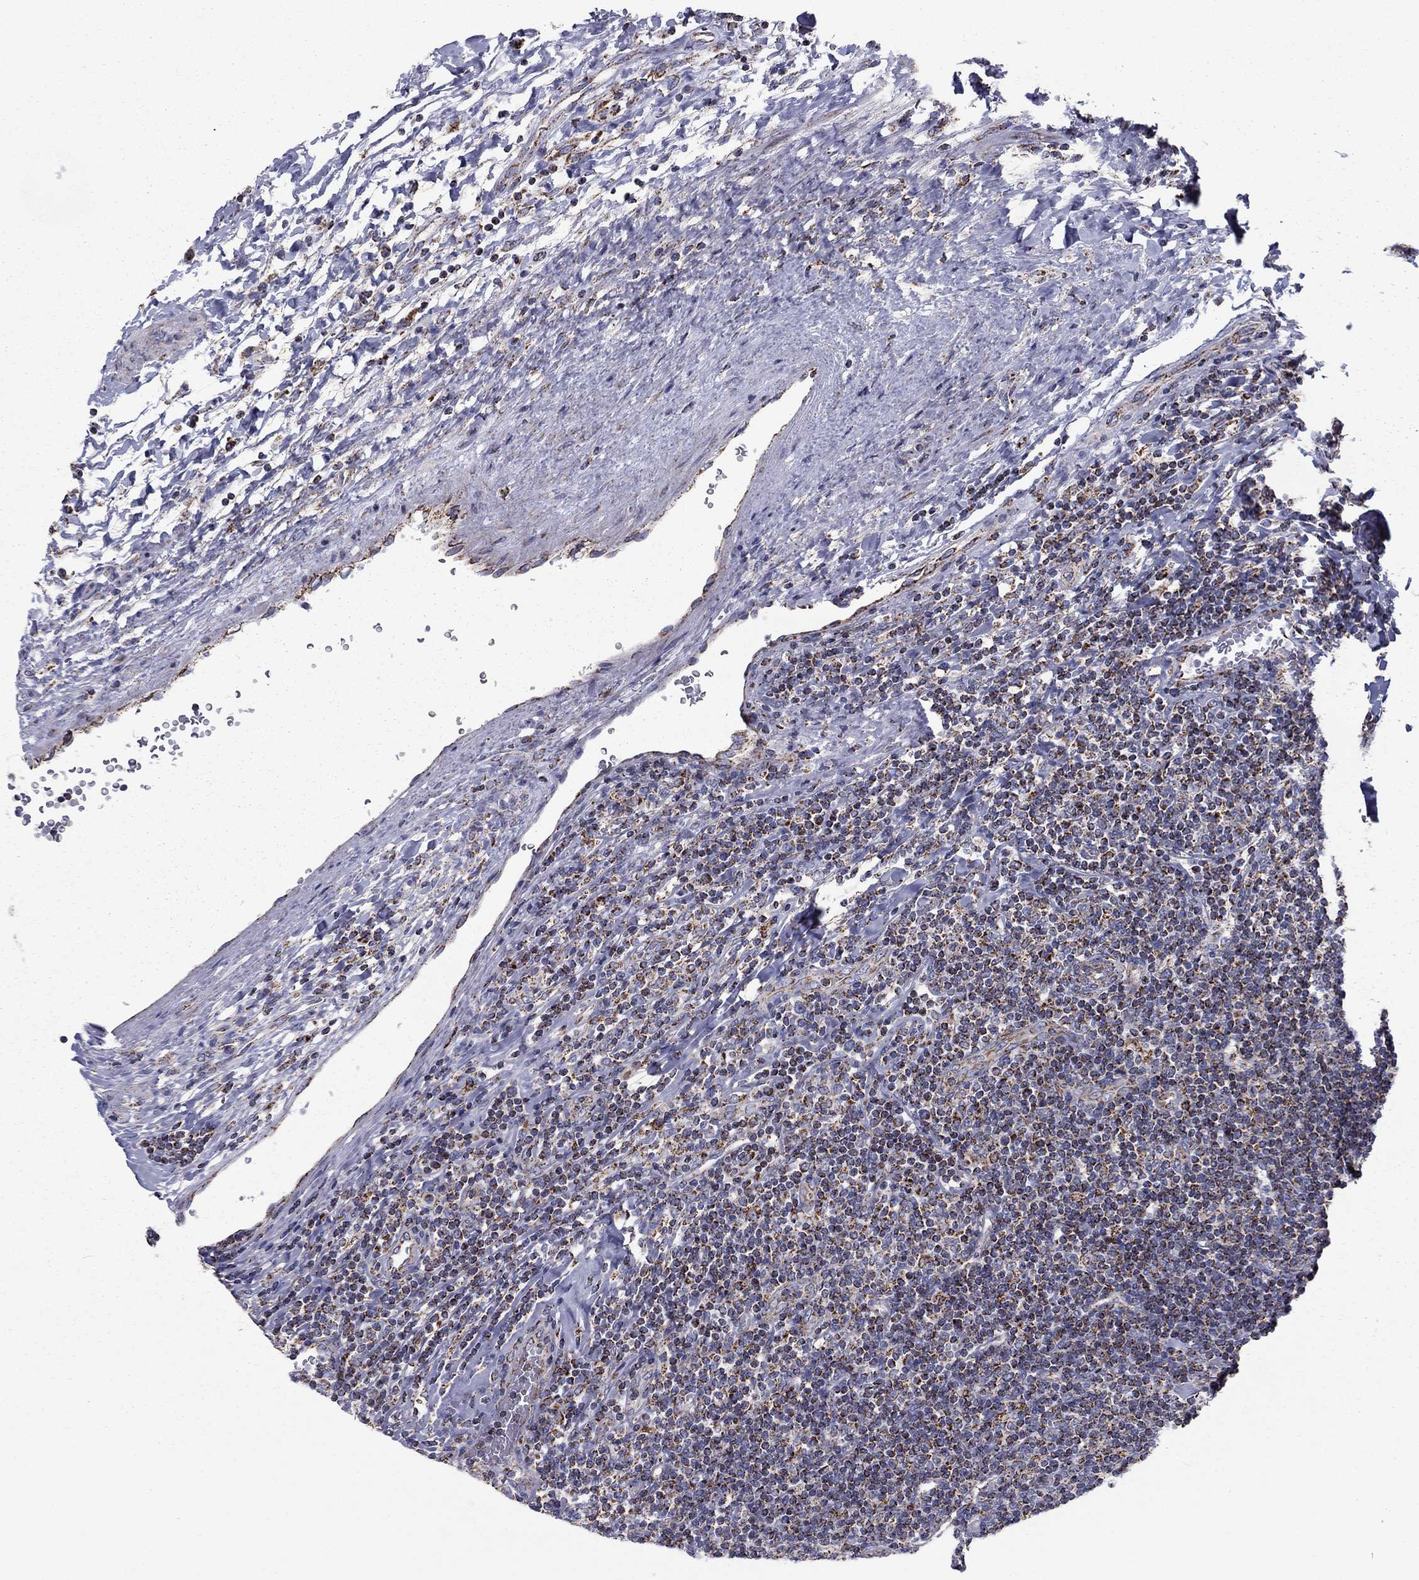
{"staining": {"intensity": "moderate", "quantity": ">75%", "location": "cytoplasmic/membranous"}, "tissue": "lymphoma", "cell_type": "Tumor cells", "image_type": "cancer", "snomed": [{"axis": "morphology", "description": "Hodgkin's disease, NOS"}, {"axis": "topography", "description": "Lymph node"}], "caption": "A high-resolution image shows immunohistochemistry staining of Hodgkin's disease, which reveals moderate cytoplasmic/membranous positivity in approximately >75% of tumor cells. Nuclei are stained in blue.", "gene": "NDUFV1", "patient": {"sex": "male", "age": 40}}